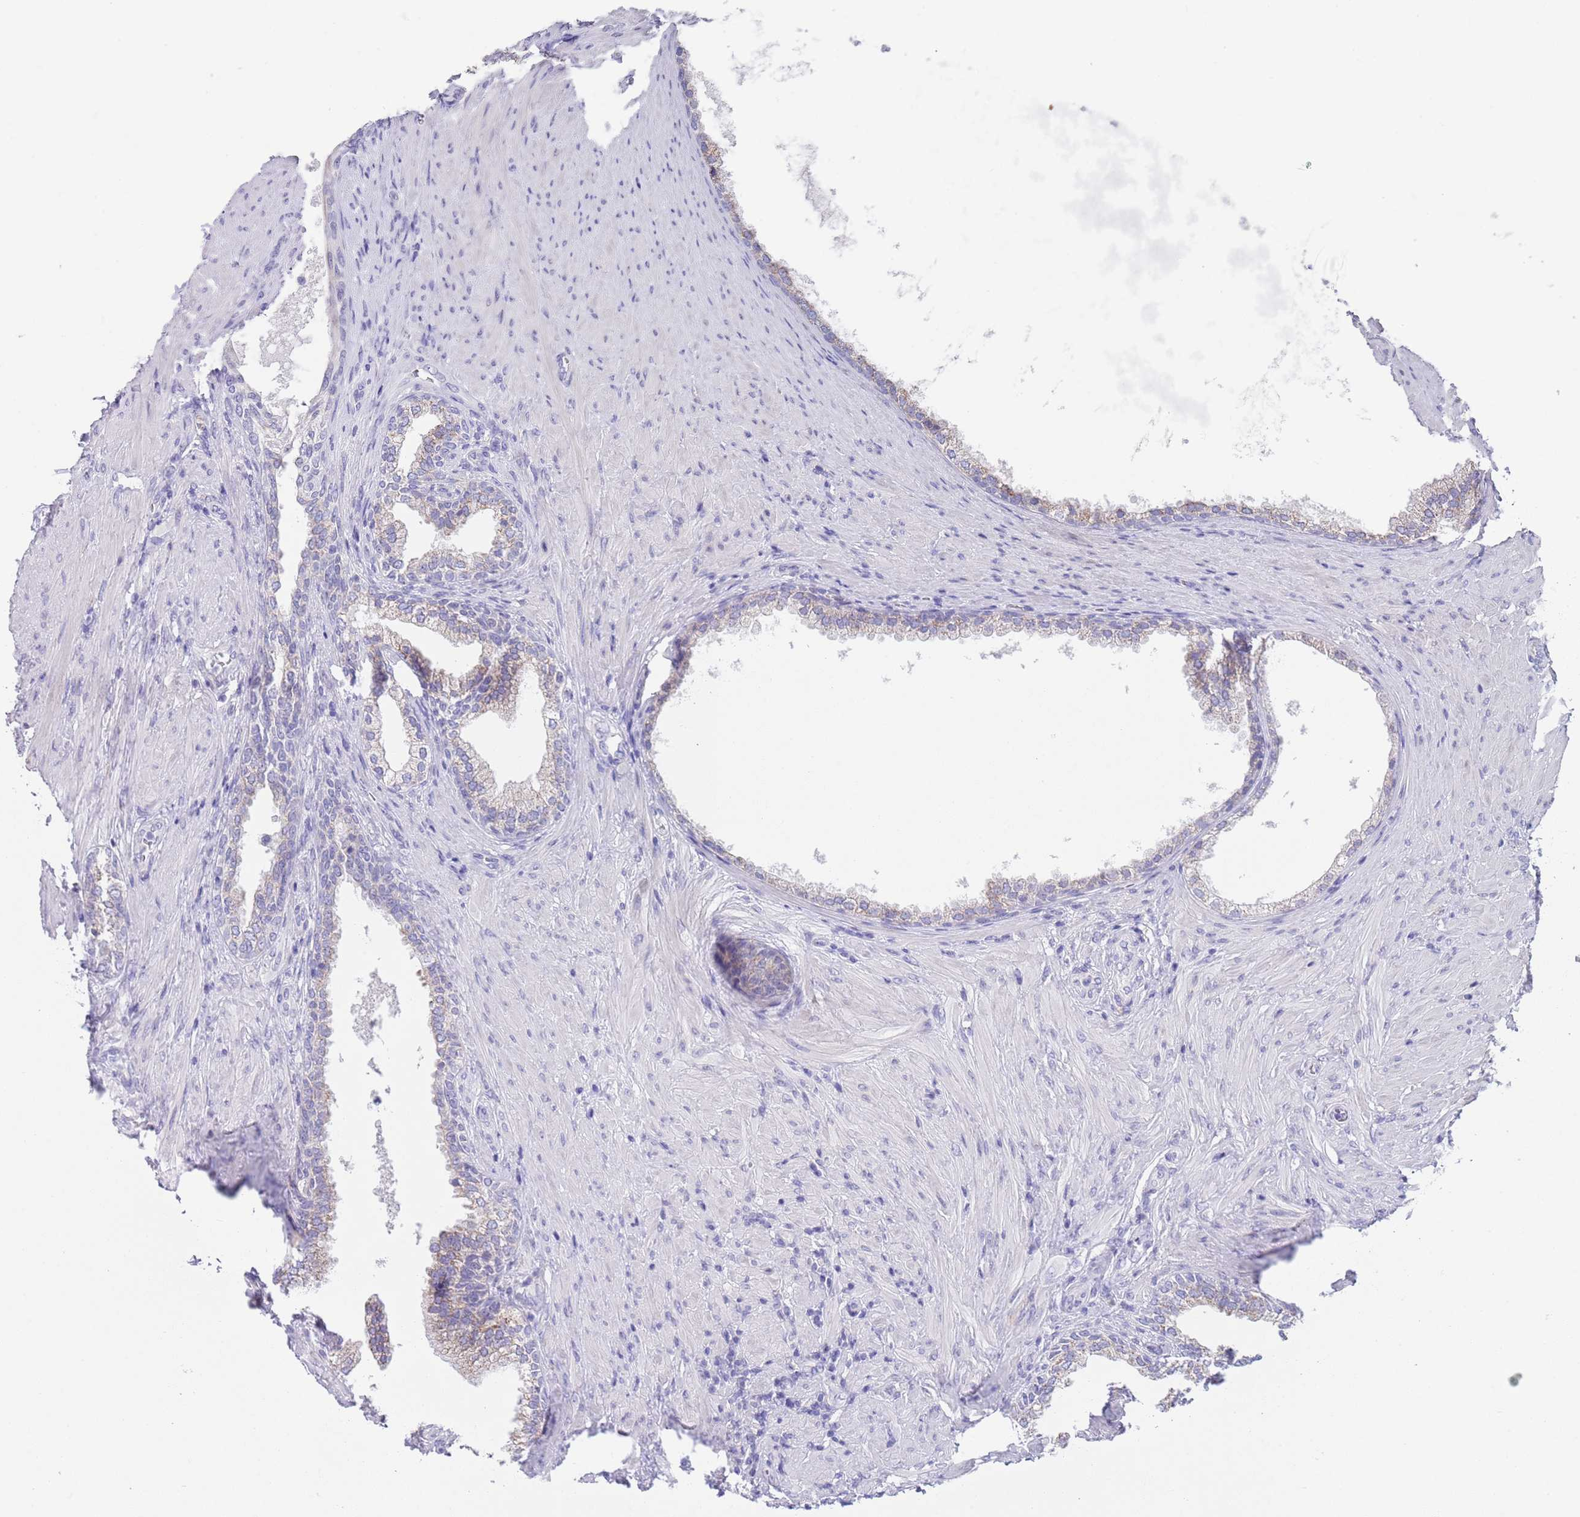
{"staining": {"intensity": "weak", "quantity": "<25%", "location": "cytoplasmic/membranous"}, "tissue": "prostate", "cell_type": "Glandular cells", "image_type": "normal", "snomed": [{"axis": "morphology", "description": "Normal tissue, NOS"}, {"axis": "topography", "description": "Prostate"}], "caption": "This is a photomicrograph of immunohistochemistry (IHC) staining of benign prostate, which shows no positivity in glandular cells.", "gene": "SPIRE2", "patient": {"sex": "male", "age": 76}}